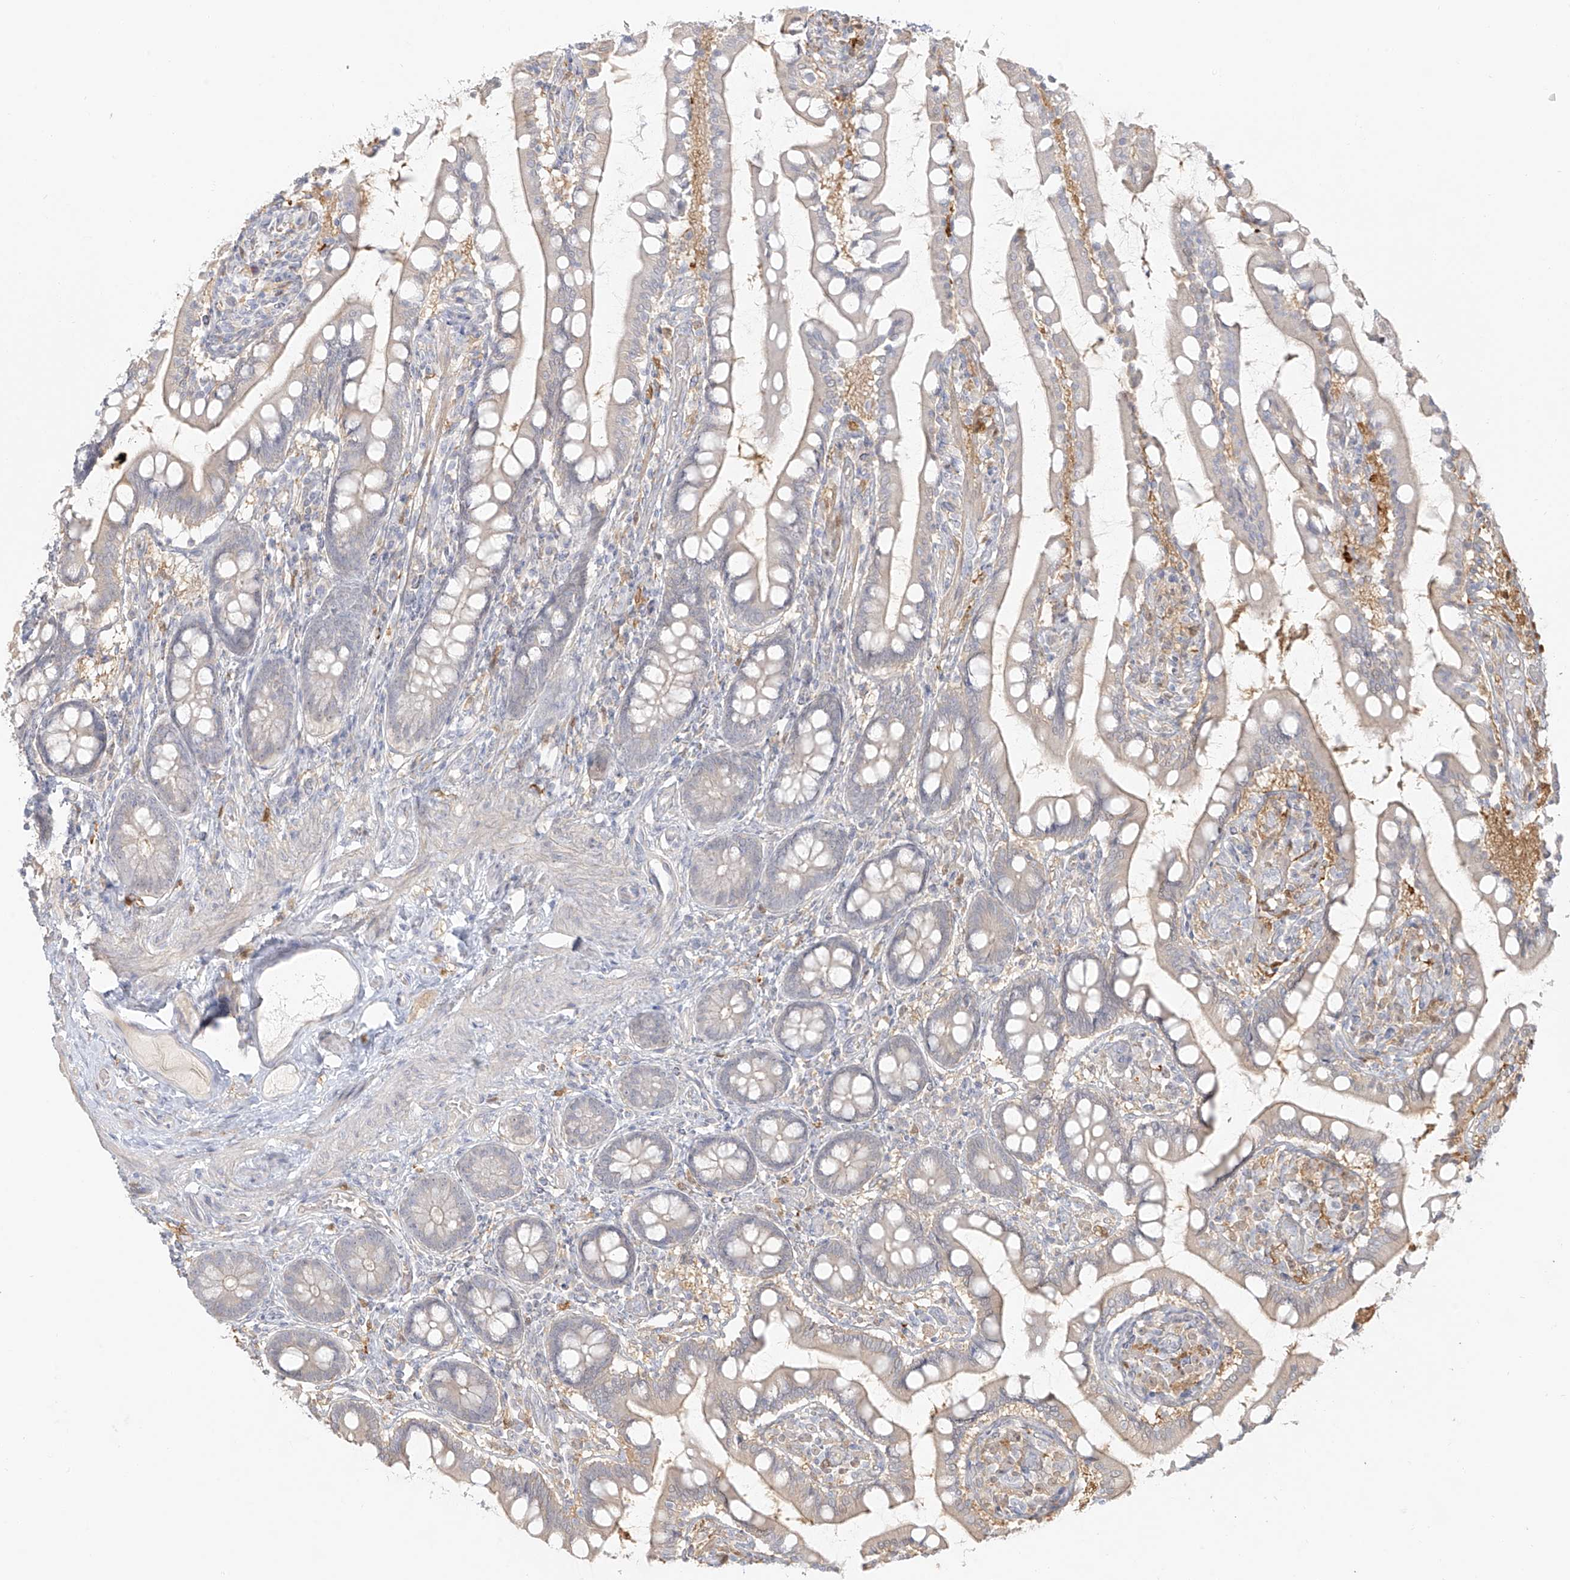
{"staining": {"intensity": "weak", "quantity": "<25%", "location": "cytoplasmic/membranous"}, "tissue": "small intestine", "cell_type": "Glandular cells", "image_type": "normal", "snomed": [{"axis": "morphology", "description": "Normal tissue, NOS"}, {"axis": "topography", "description": "Small intestine"}], "caption": "This micrograph is of benign small intestine stained with immunohistochemistry (IHC) to label a protein in brown with the nuclei are counter-stained blue. There is no expression in glandular cells.", "gene": "UPK1B", "patient": {"sex": "male", "age": 52}}